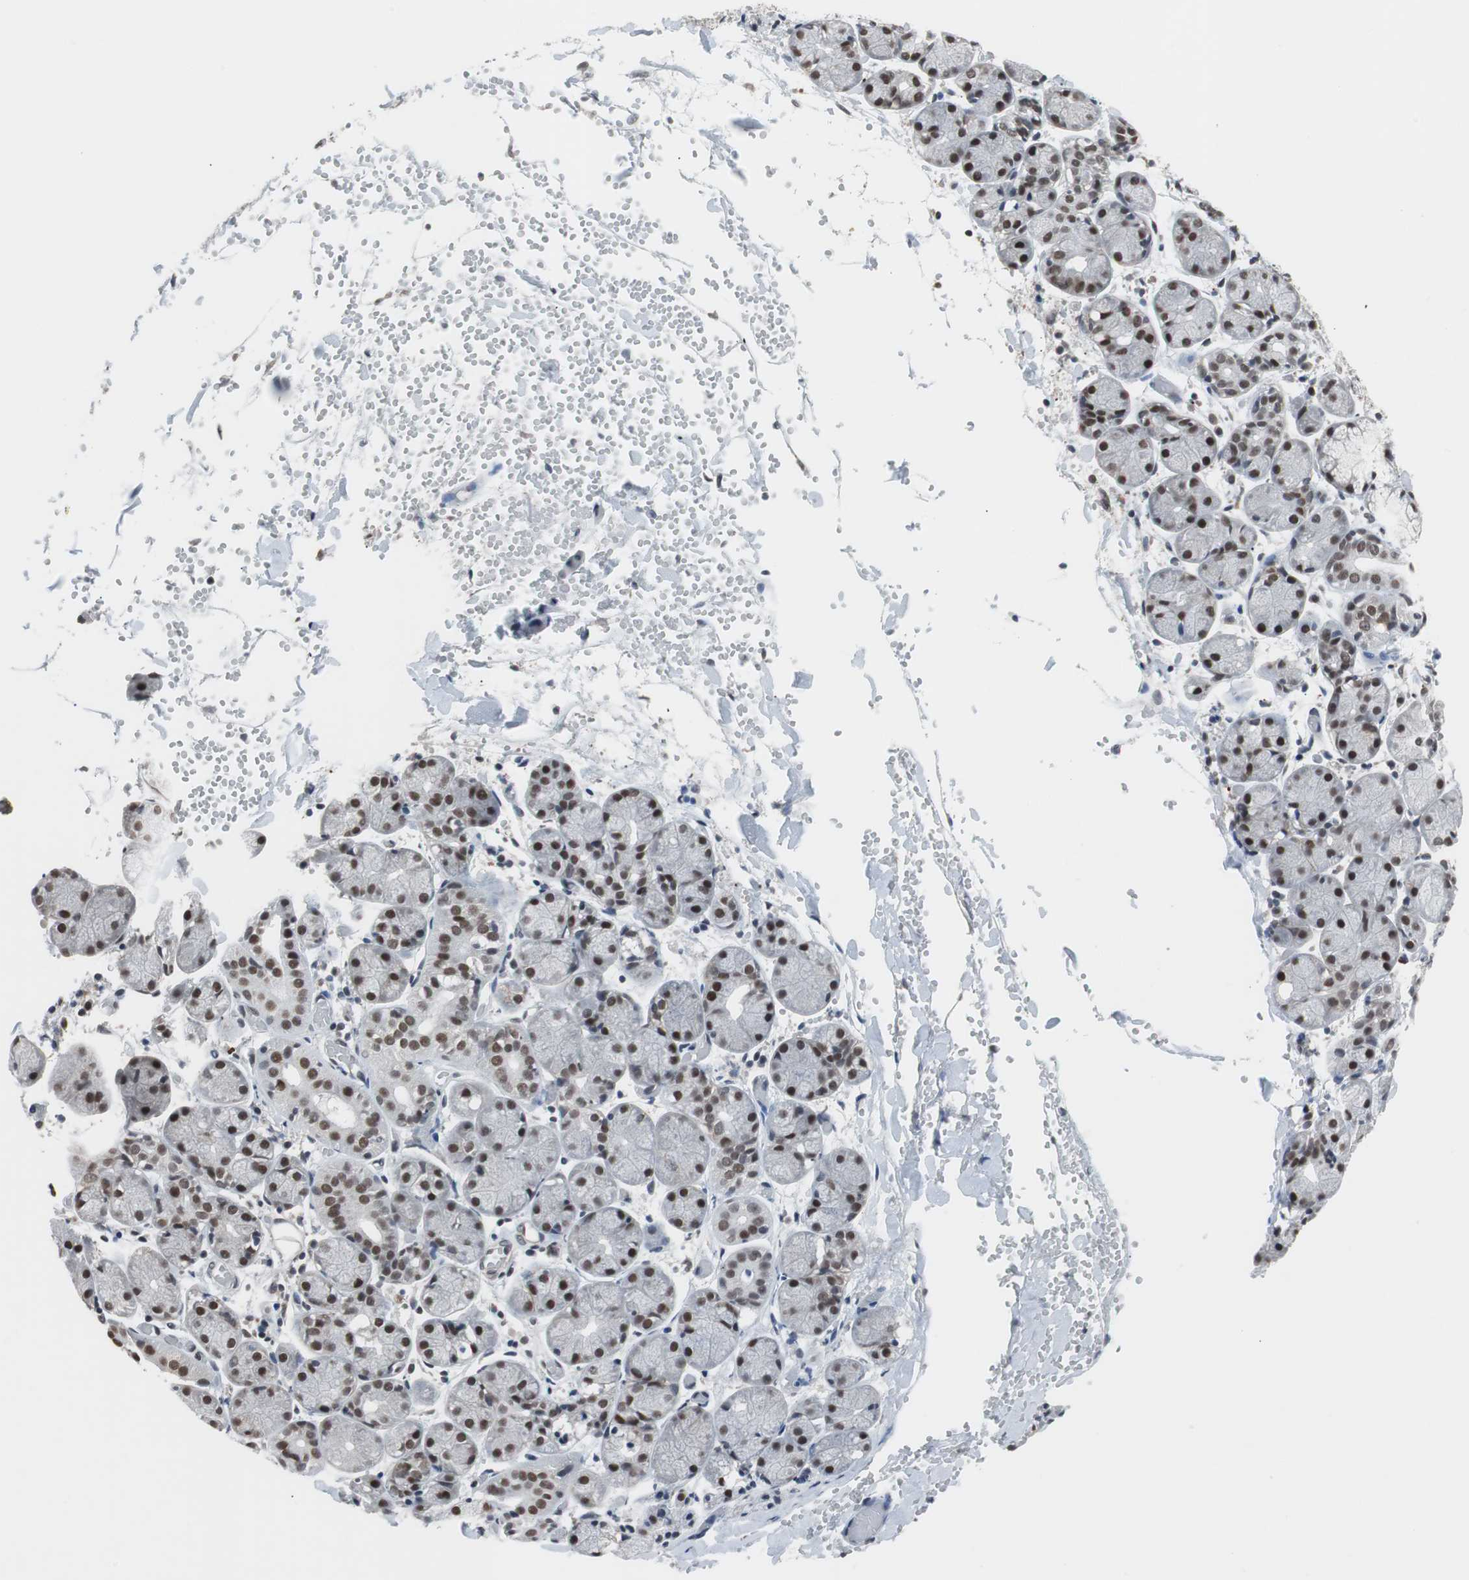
{"staining": {"intensity": "moderate", "quantity": ">75%", "location": "nuclear"}, "tissue": "salivary gland", "cell_type": "Glandular cells", "image_type": "normal", "snomed": [{"axis": "morphology", "description": "Normal tissue, NOS"}, {"axis": "topography", "description": "Salivary gland"}], "caption": "Immunohistochemical staining of unremarkable human salivary gland exhibits medium levels of moderate nuclear staining in about >75% of glandular cells. (Stains: DAB in brown, nuclei in blue, Microscopy: brightfield microscopy at high magnification).", "gene": "TAF7", "patient": {"sex": "female", "age": 24}}